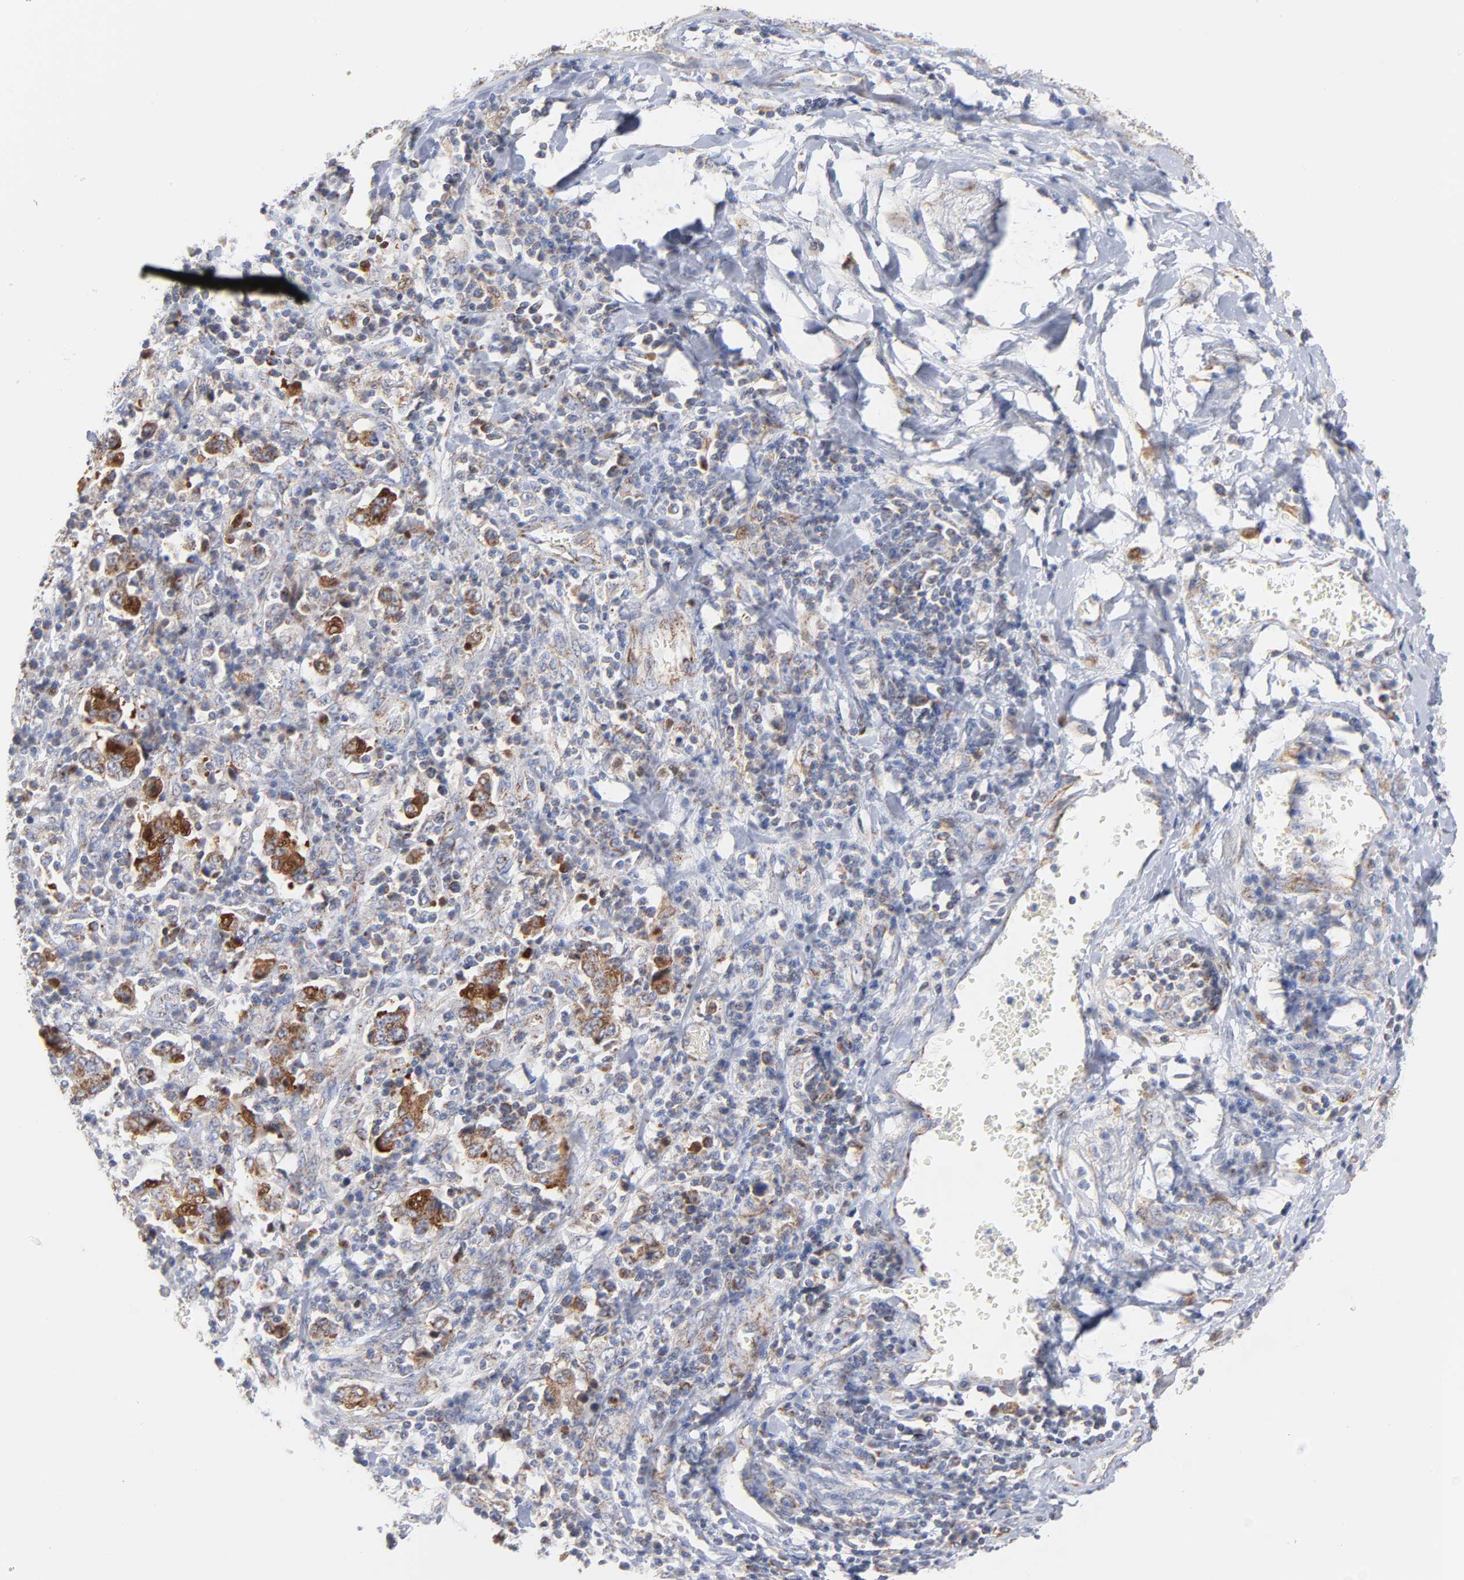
{"staining": {"intensity": "strong", "quantity": ">75%", "location": "cytoplasmic/membranous"}, "tissue": "stomach cancer", "cell_type": "Tumor cells", "image_type": "cancer", "snomed": [{"axis": "morphology", "description": "Normal tissue, NOS"}, {"axis": "morphology", "description": "Adenocarcinoma, NOS"}, {"axis": "topography", "description": "Stomach, upper"}, {"axis": "topography", "description": "Stomach"}], "caption": "Immunohistochemical staining of human stomach cancer displays high levels of strong cytoplasmic/membranous staining in approximately >75% of tumor cells.", "gene": "DIABLO", "patient": {"sex": "male", "age": 59}}